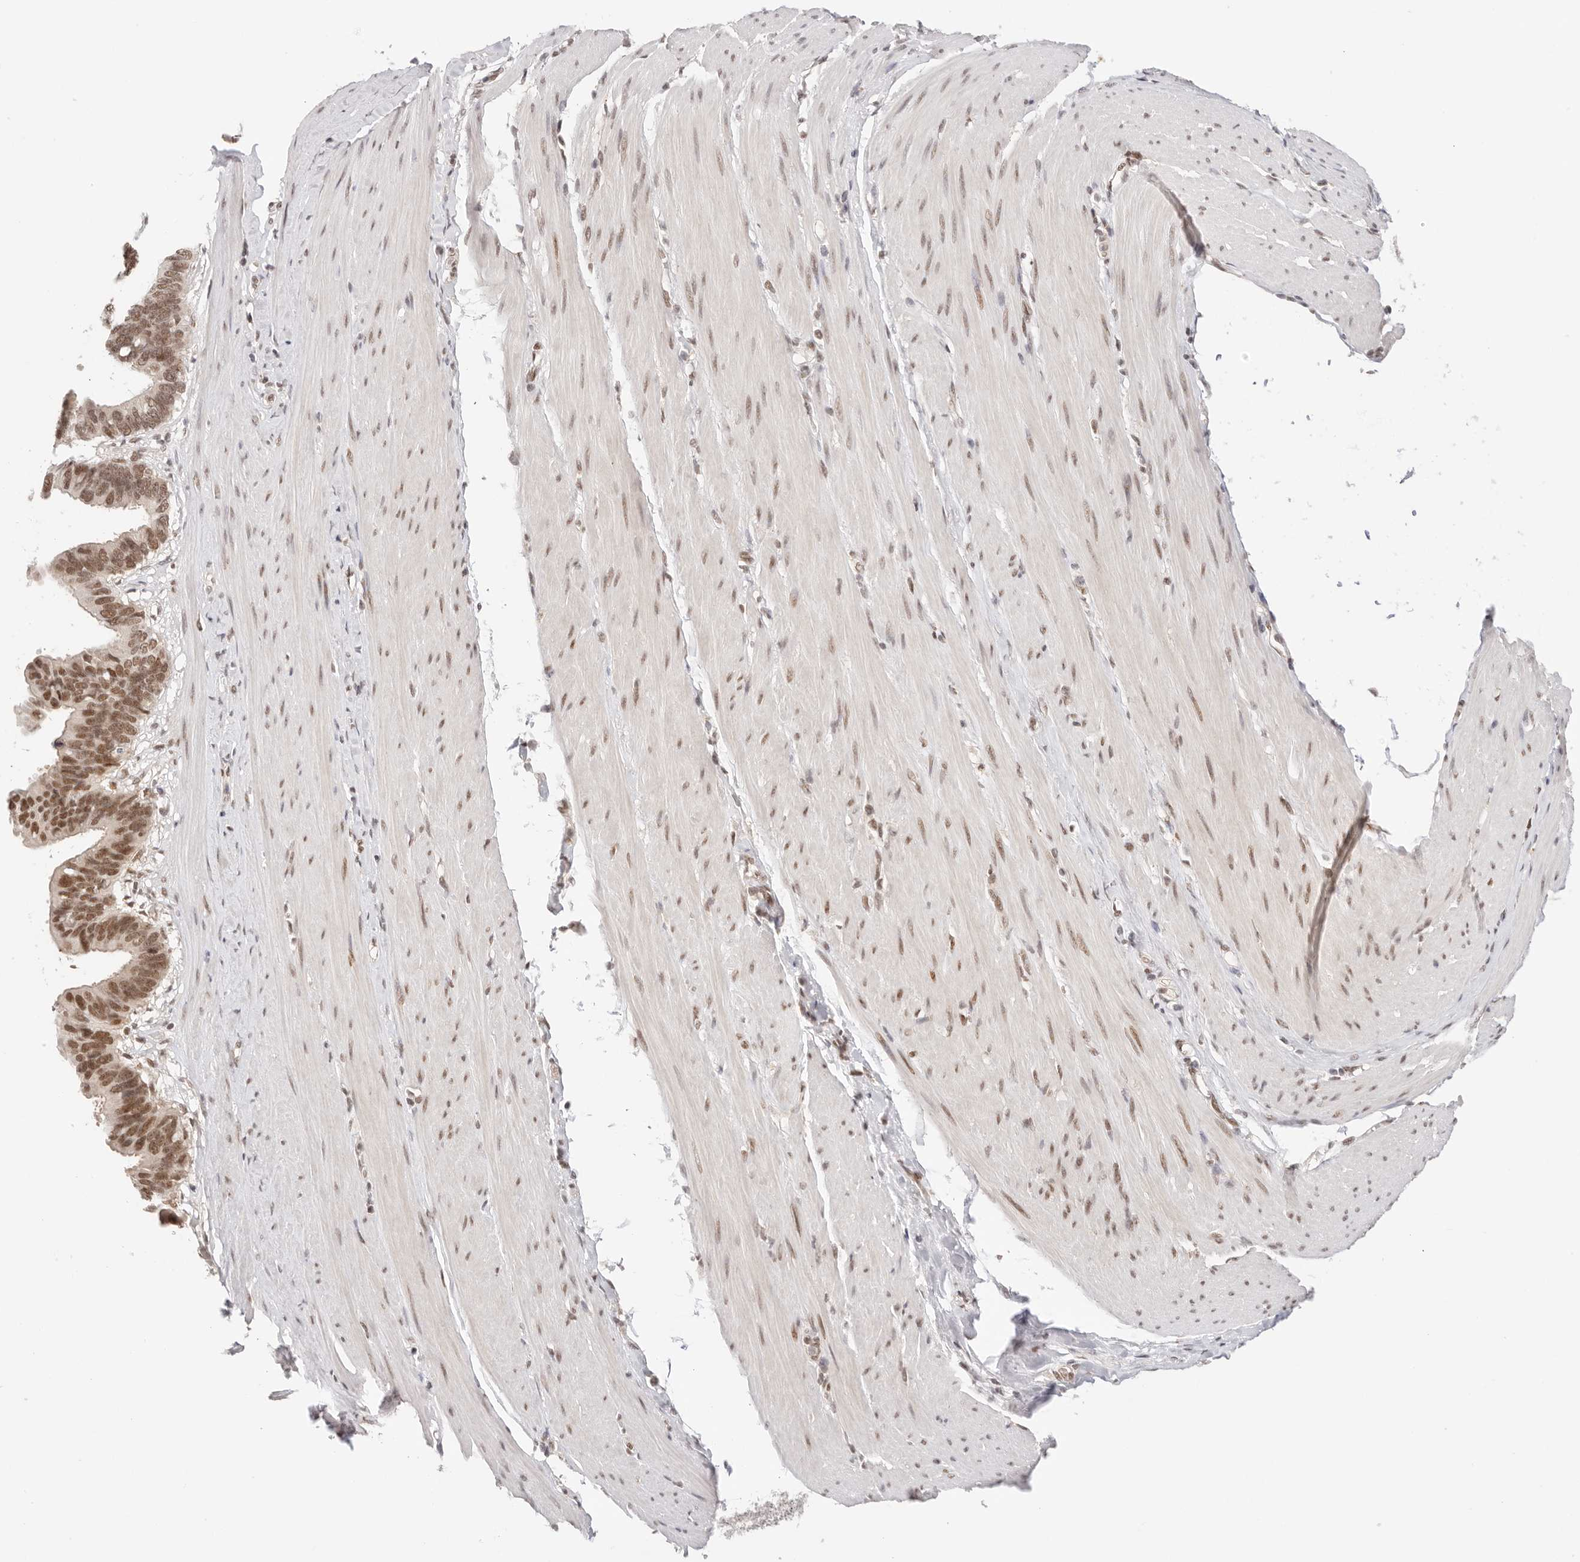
{"staining": {"intensity": "moderate", "quantity": ">75%", "location": "nuclear"}, "tissue": "pancreatic cancer", "cell_type": "Tumor cells", "image_type": "cancer", "snomed": [{"axis": "morphology", "description": "Adenocarcinoma, NOS"}, {"axis": "topography", "description": "Pancreas"}], "caption": "This micrograph demonstrates immunohistochemistry (IHC) staining of human pancreatic adenocarcinoma, with medium moderate nuclear positivity in approximately >75% of tumor cells.", "gene": "RFC3", "patient": {"sex": "female", "age": 56}}